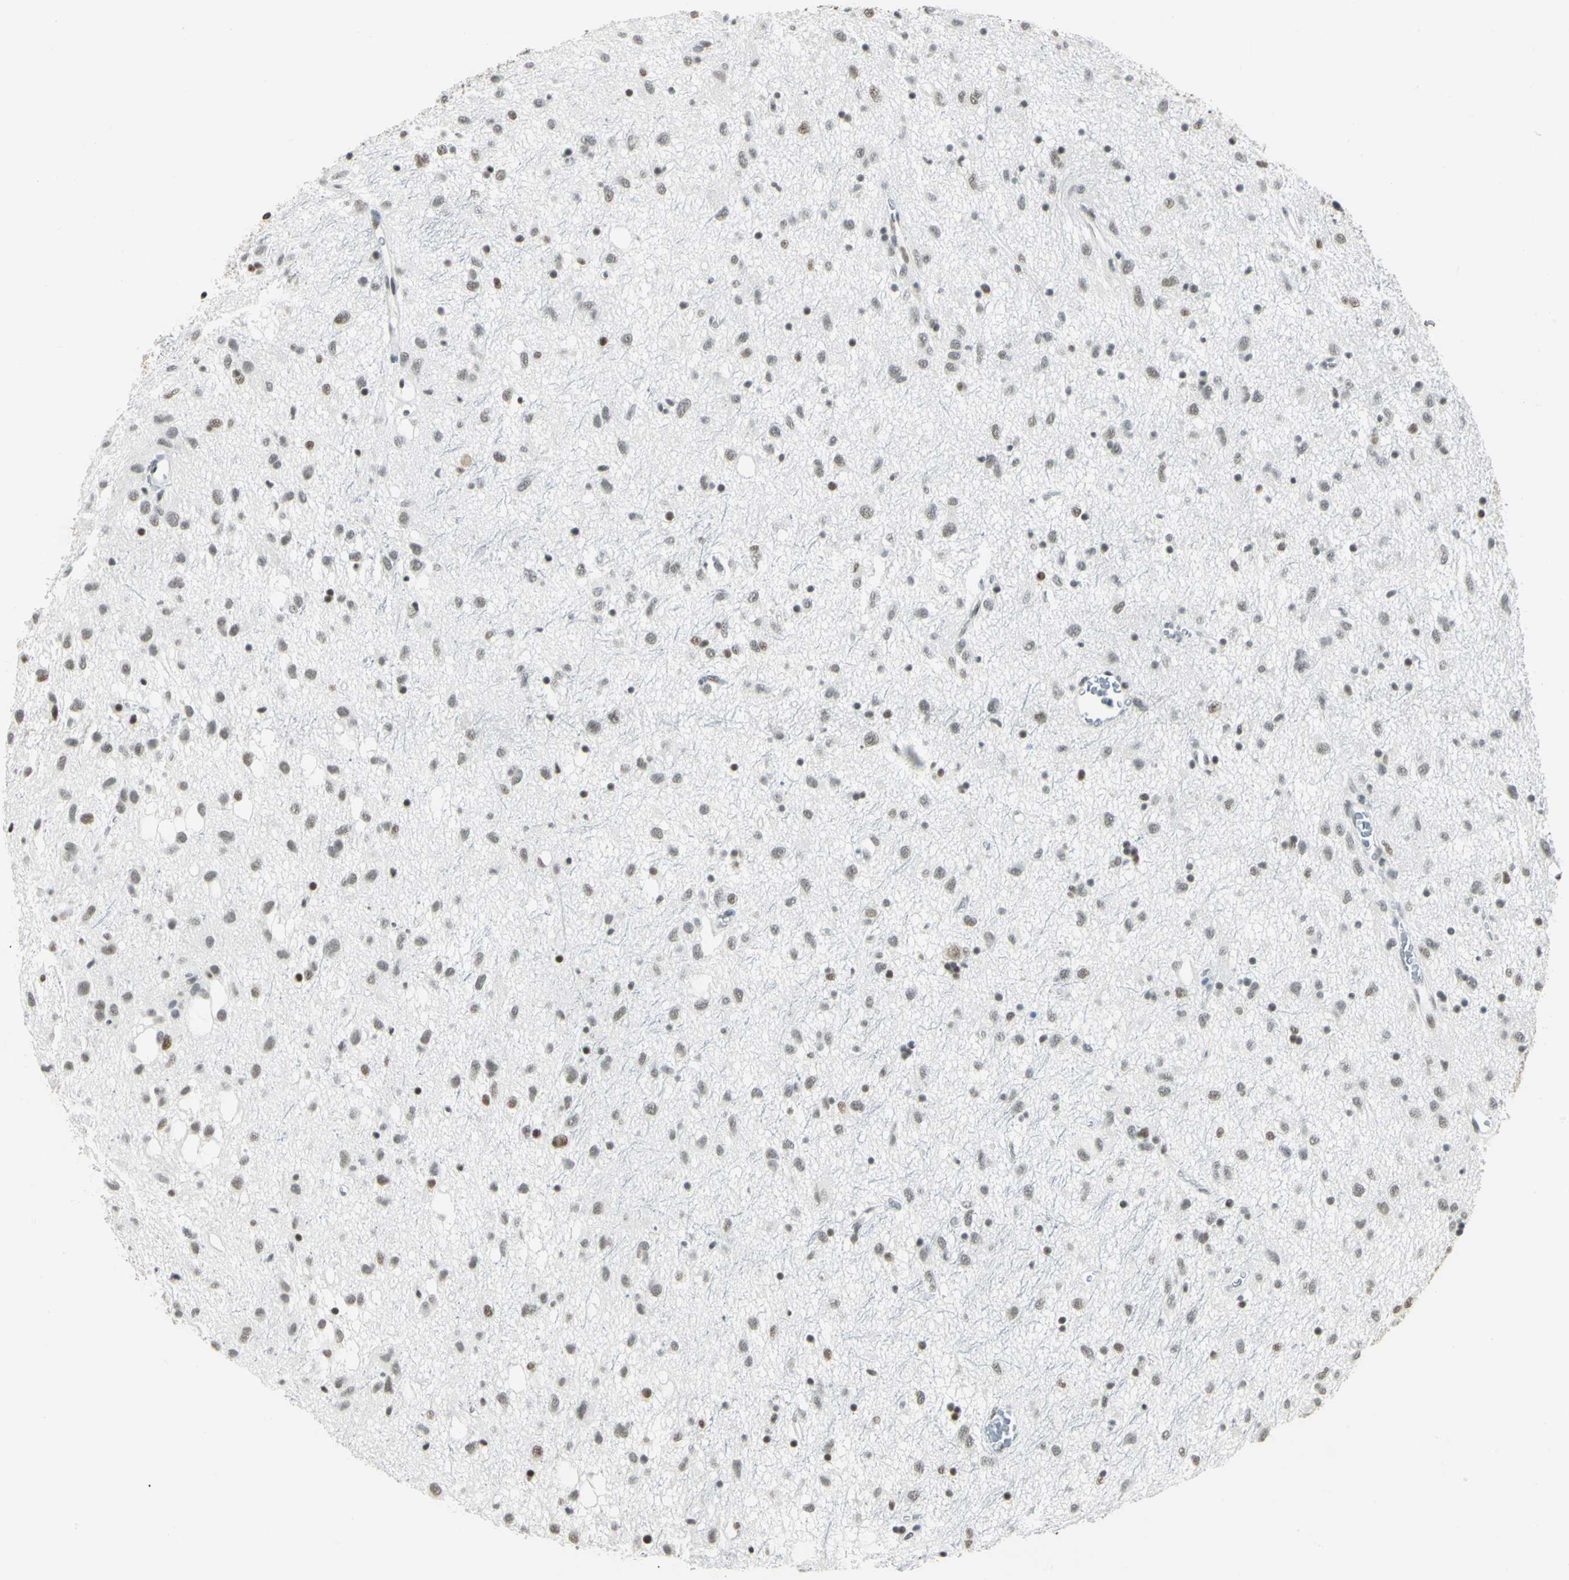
{"staining": {"intensity": "moderate", "quantity": ">75%", "location": "nuclear"}, "tissue": "glioma", "cell_type": "Tumor cells", "image_type": "cancer", "snomed": [{"axis": "morphology", "description": "Glioma, malignant, Low grade"}, {"axis": "topography", "description": "Brain"}], "caption": "A photomicrograph of malignant low-grade glioma stained for a protein exhibits moderate nuclear brown staining in tumor cells. (DAB (3,3'-diaminobenzidine) IHC, brown staining for protein, blue staining for nuclei).", "gene": "NELFE", "patient": {"sex": "male", "age": 77}}